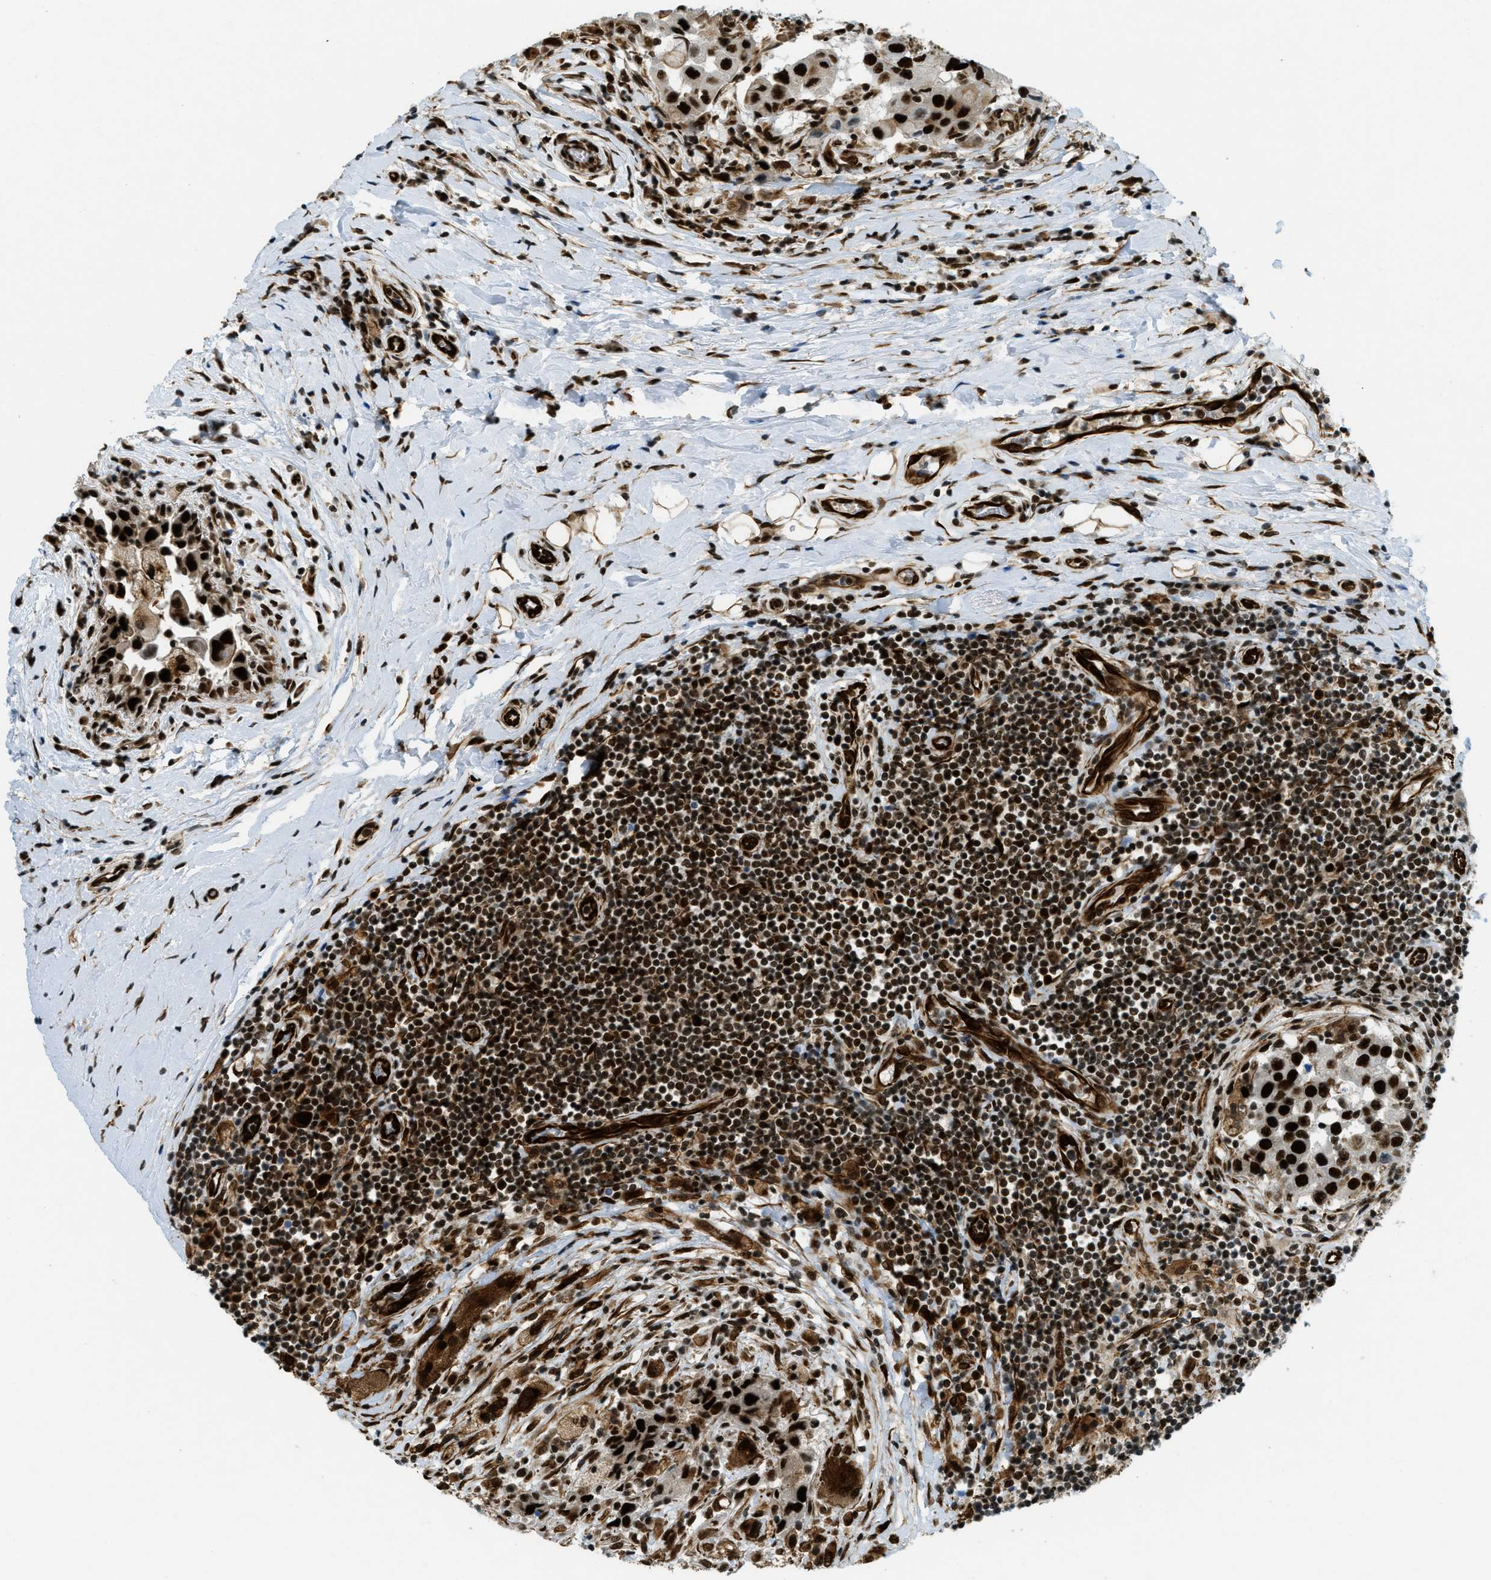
{"staining": {"intensity": "strong", "quantity": ">75%", "location": "nuclear"}, "tissue": "breast cancer", "cell_type": "Tumor cells", "image_type": "cancer", "snomed": [{"axis": "morphology", "description": "Duct carcinoma"}, {"axis": "topography", "description": "Breast"}], "caption": "There is high levels of strong nuclear staining in tumor cells of breast infiltrating ductal carcinoma, as demonstrated by immunohistochemical staining (brown color).", "gene": "ZFR", "patient": {"sex": "female", "age": 27}}